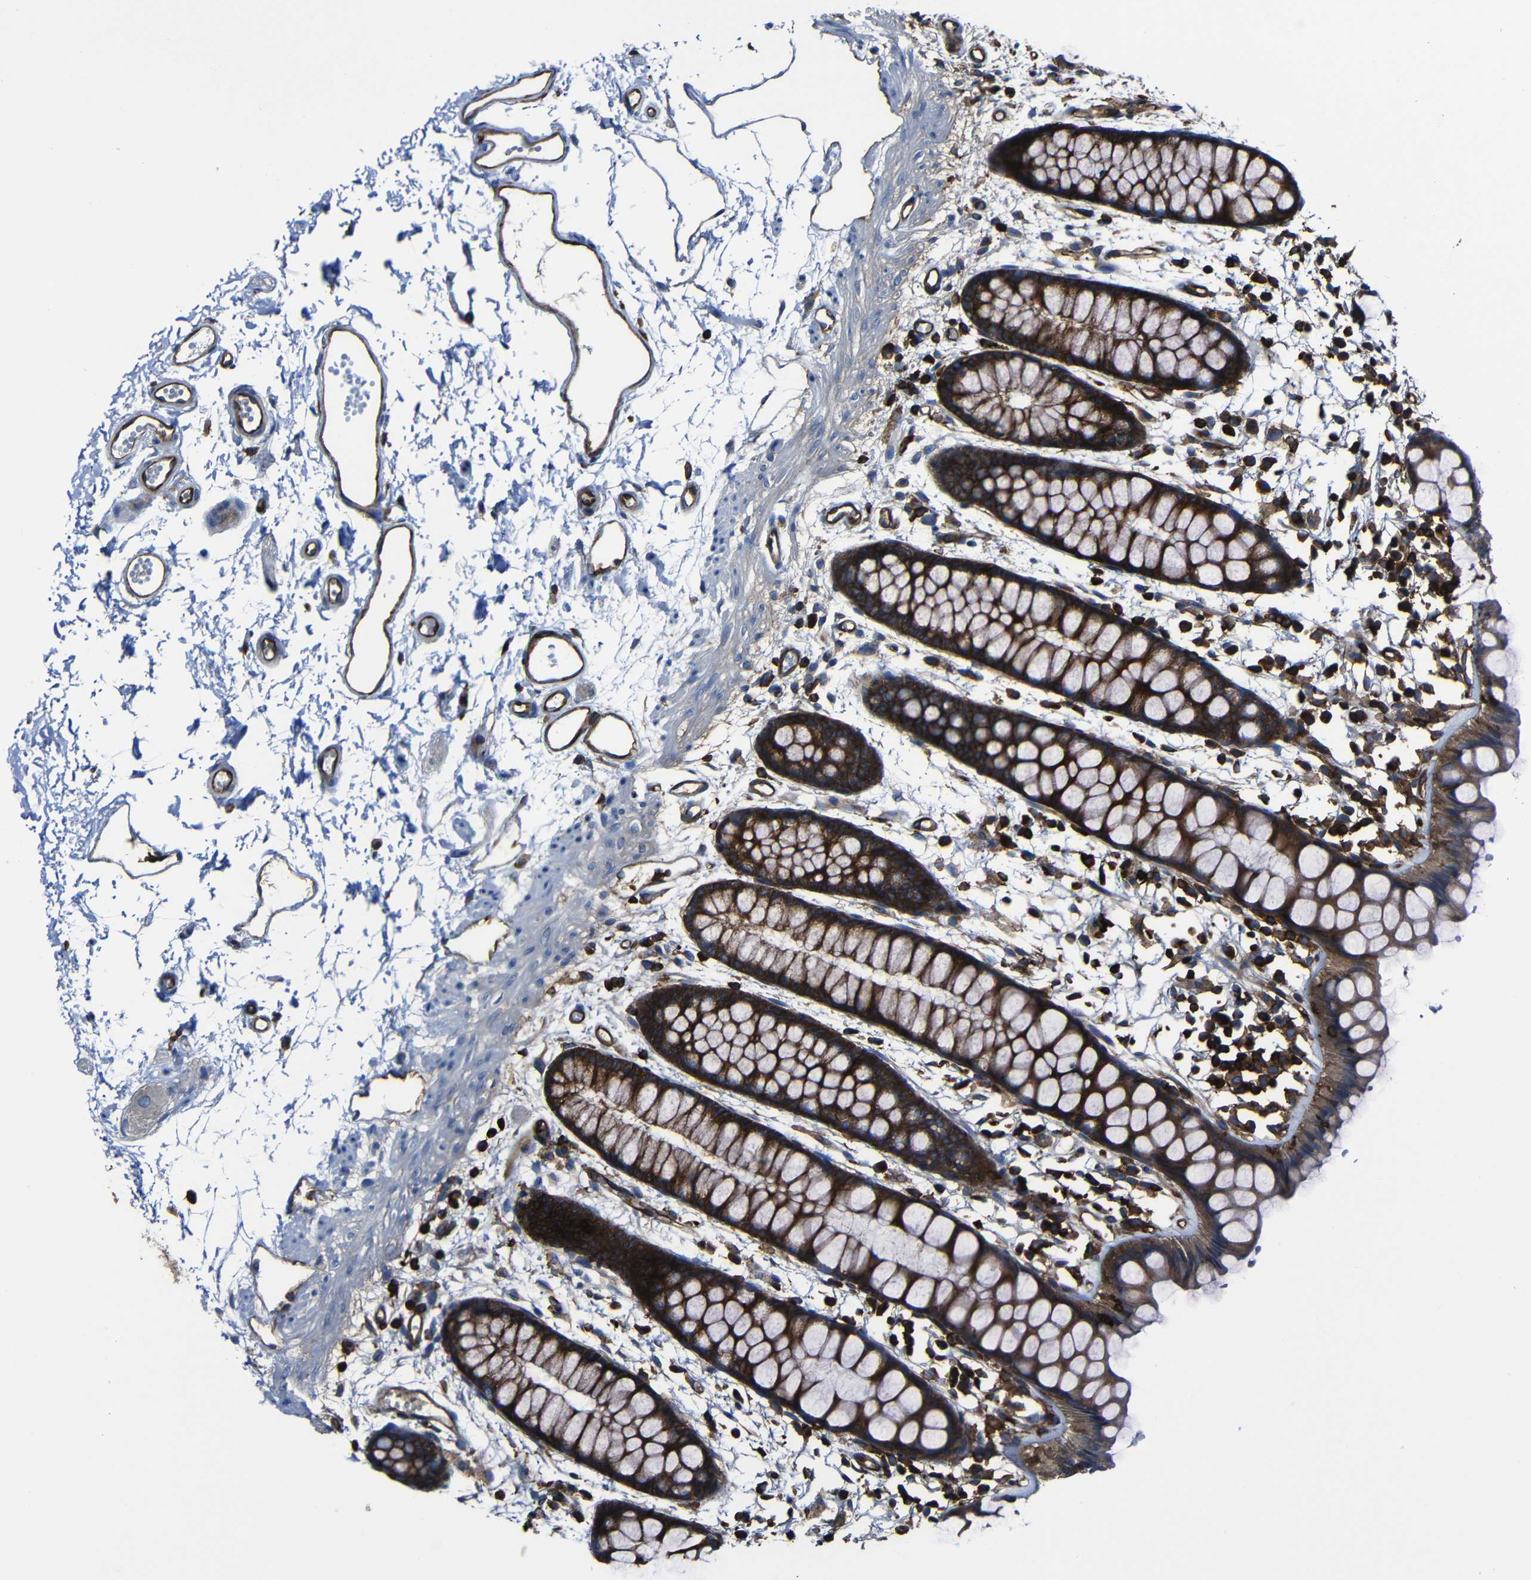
{"staining": {"intensity": "strong", "quantity": ">75%", "location": "cytoplasmic/membranous"}, "tissue": "rectum", "cell_type": "Glandular cells", "image_type": "normal", "snomed": [{"axis": "morphology", "description": "Normal tissue, NOS"}, {"axis": "topography", "description": "Rectum"}], "caption": "IHC (DAB) staining of normal human rectum demonstrates strong cytoplasmic/membranous protein positivity in approximately >75% of glandular cells.", "gene": "ARHGEF1", "patient": {"sex": "female", "age": 66}}